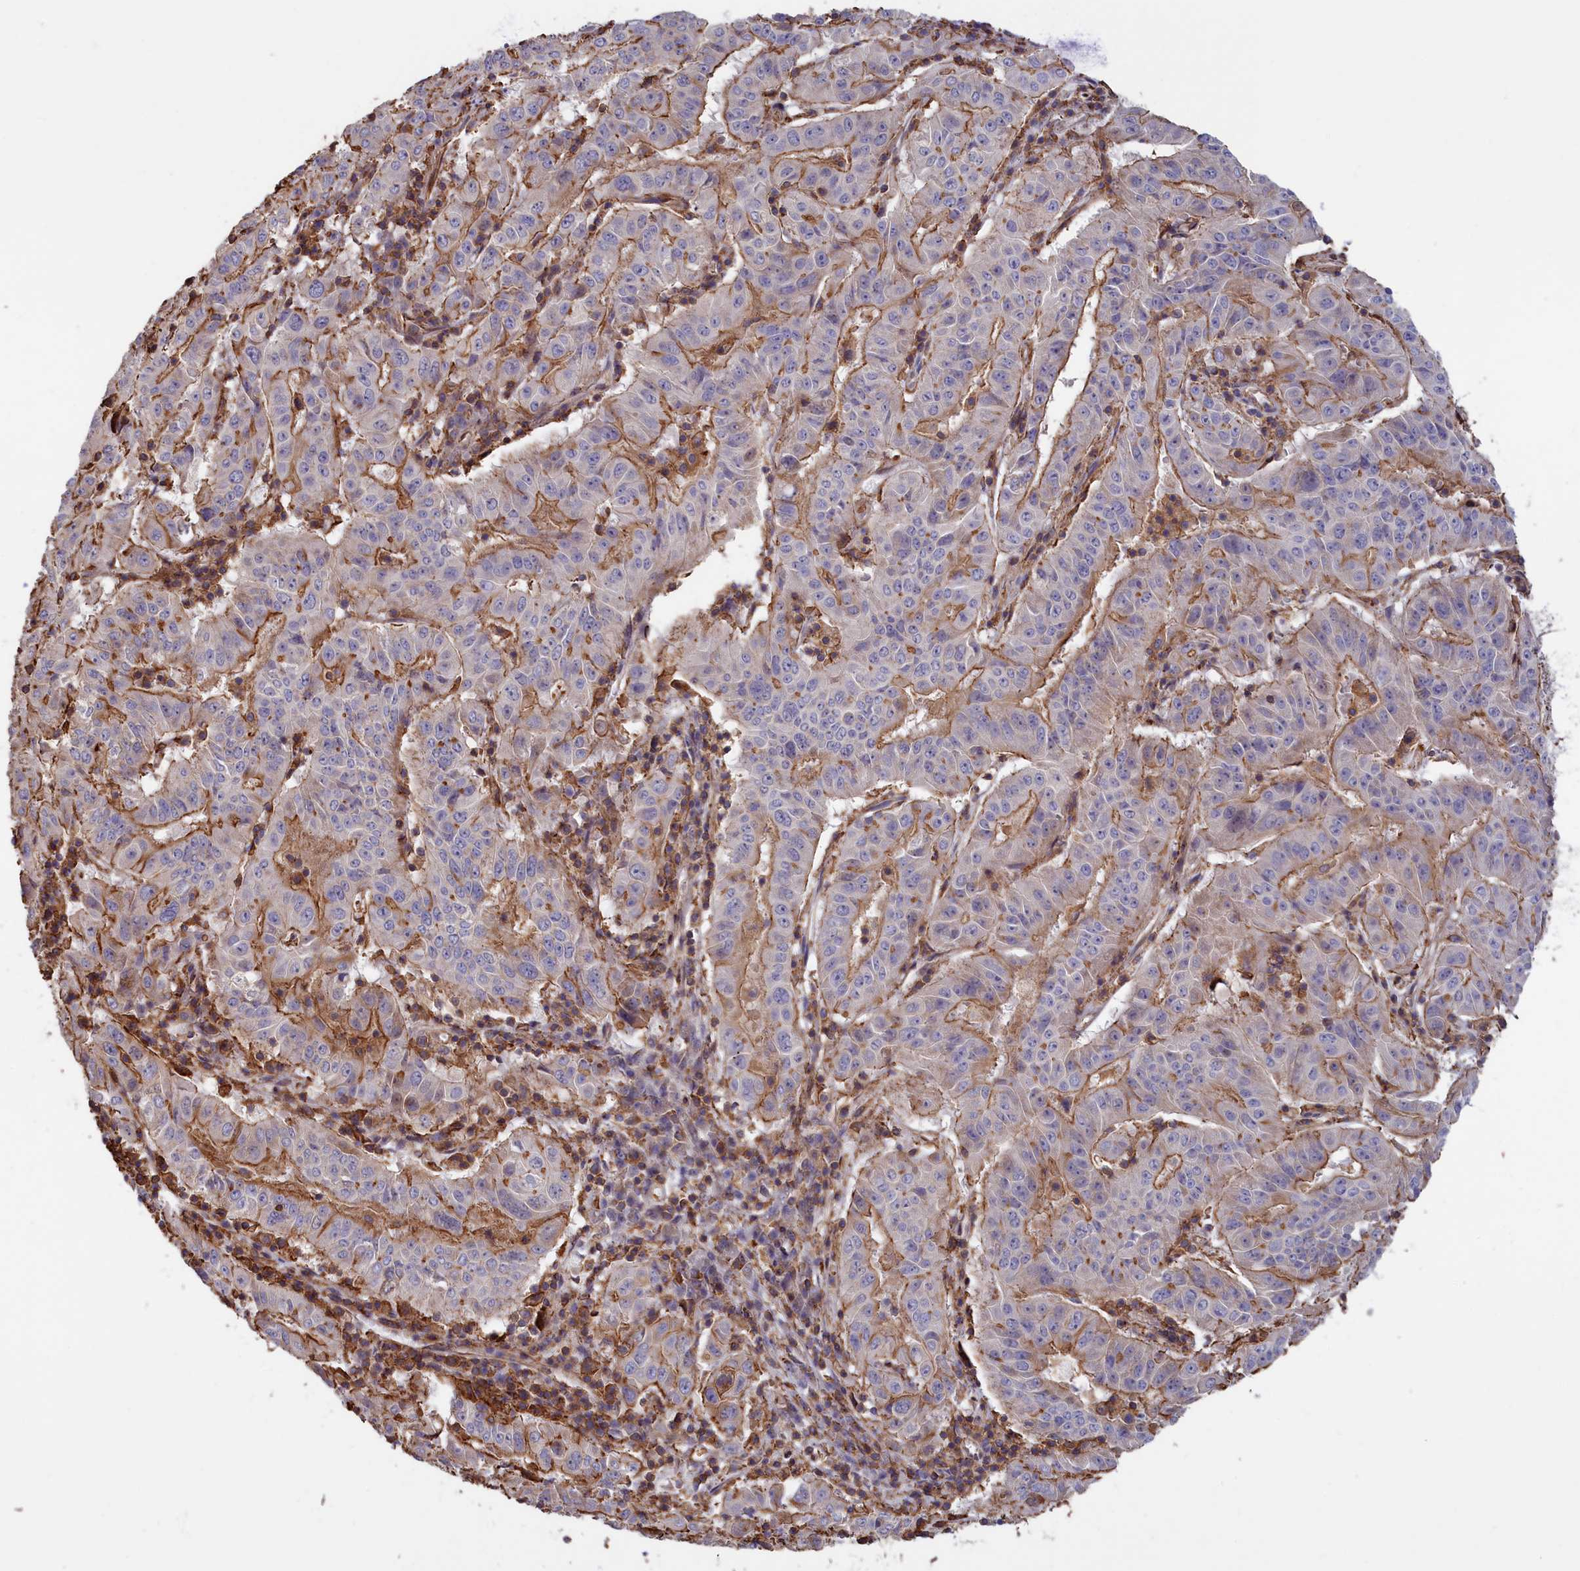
{"staining": {"intensity": "moderate", "quantity": "25%-75%", "location": "cytoplasmic/membranous"}, "tissue": "pancreatic cancer", "cell_type": "Tumor cells", "image_type": "cancer", "snomed": [{"axis": "morphology", "description": "Adenocarcinoma, NOS"}, {"axis": "topography", "description": "Pancreas"}], "caption": "DAB (3,3'-diaminobenzidine) immunohistochemical staining of pancreatic cancer (adenocarcinoma) exhibits moderate cytoplasmic/membranous protein expression in about 25%-75% of tumor cells.", "gene": "ANKRD27", "patient": {"sex": "male", "age": 63}}